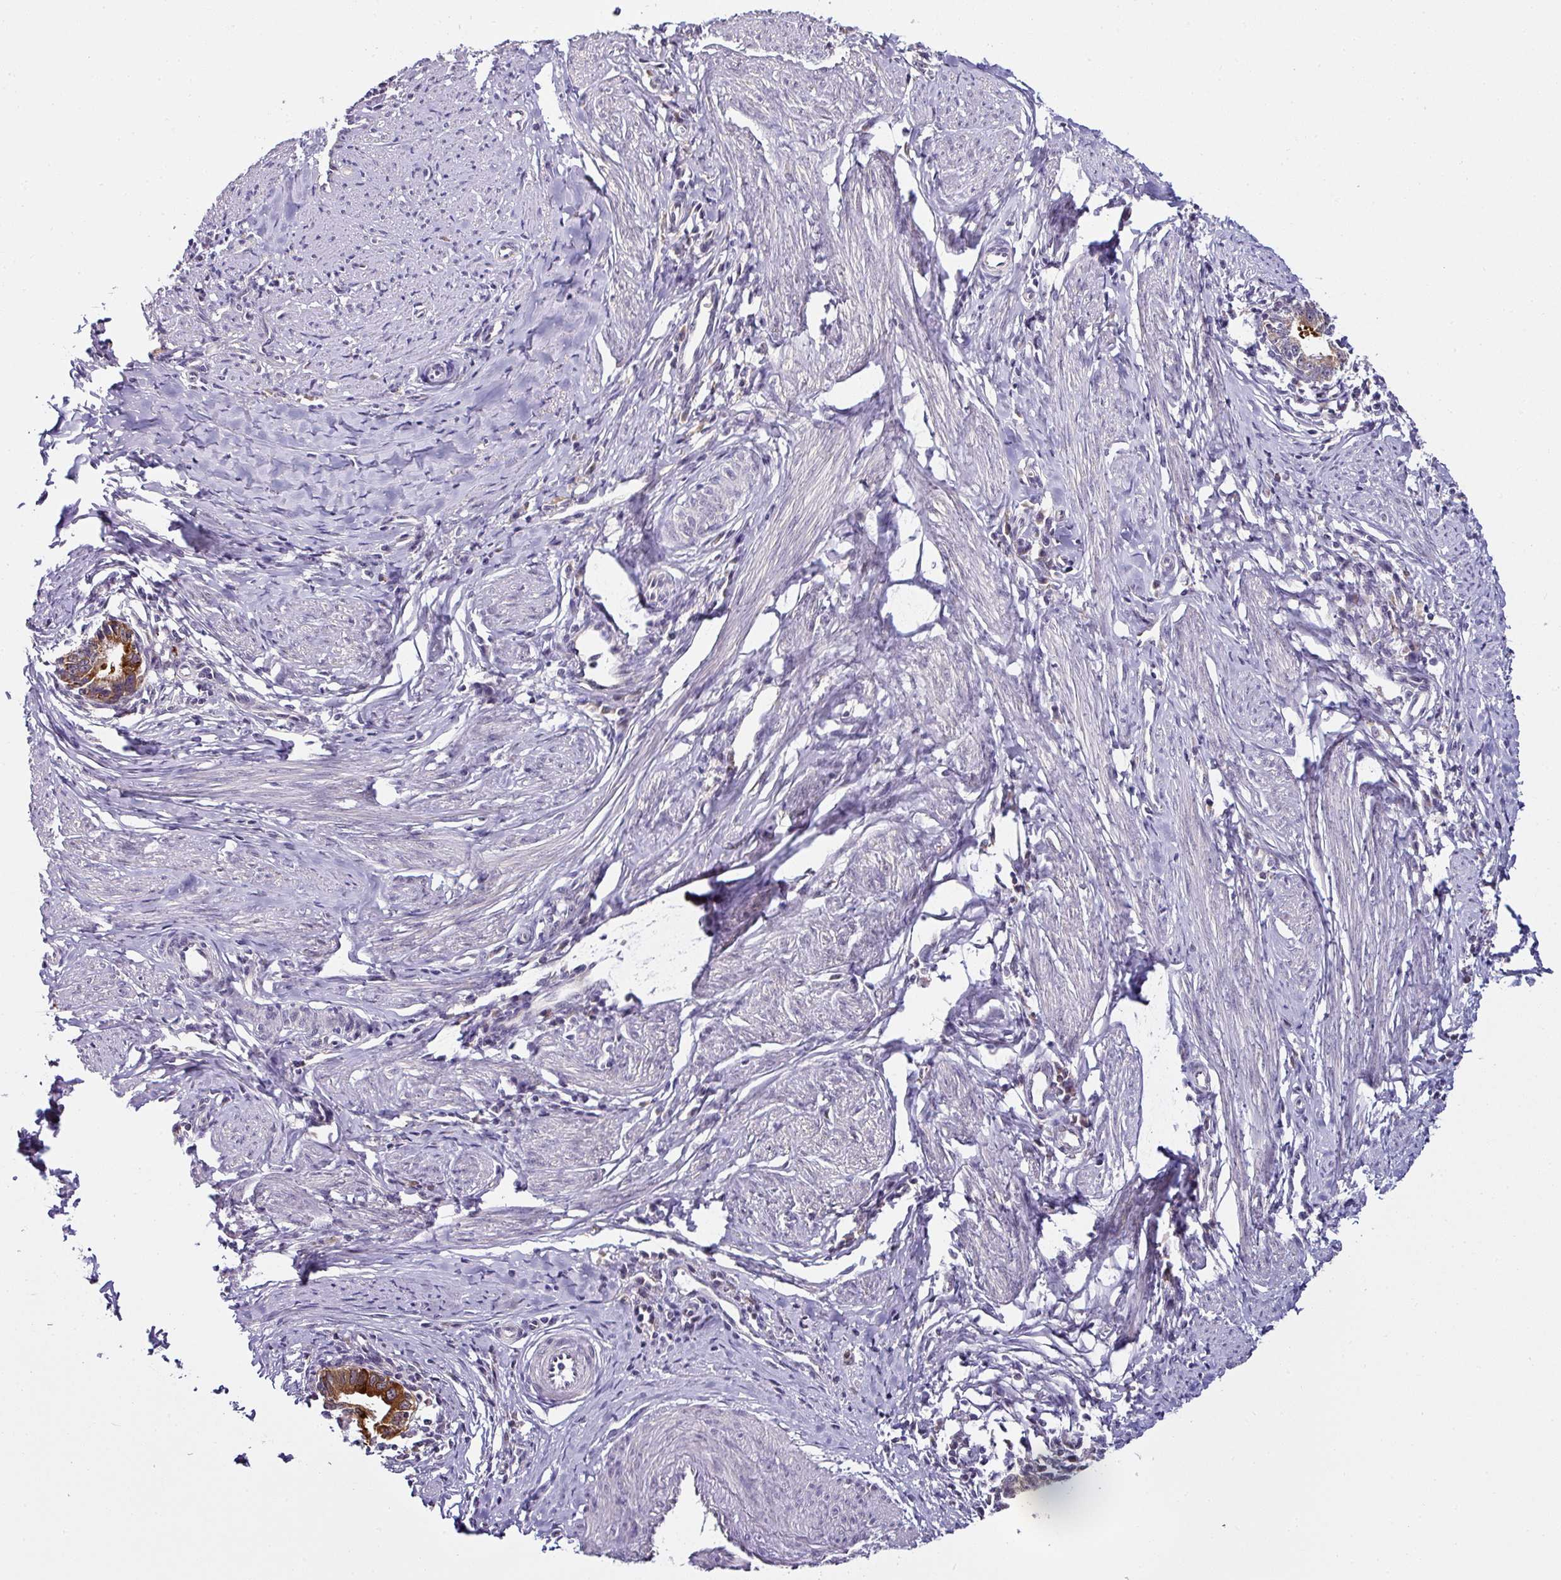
{"staining": {"intensity": "moderate", "quantity": ">75%", "location": "cytoplasmic/membranous"}, "tissue": "cervical cancer", "cell_type": "Tumor cells", "image_type": "cancer", "snomed": [{"axis": "morphology", "description": "Adenocarcinoma, NOS"}, {"axis": "topography", "description": "Cervix"}], "caption": "IHC (DAB (3,3'-diaminobenzidine)) staining of adenocarcinoma (cervical) exhibits moderate cytoplasmic/membranous protein positivity in approximately >75% of tumor cells.", "gene": "NAPSA", "patient": {"sex": "female", "age": 36}}